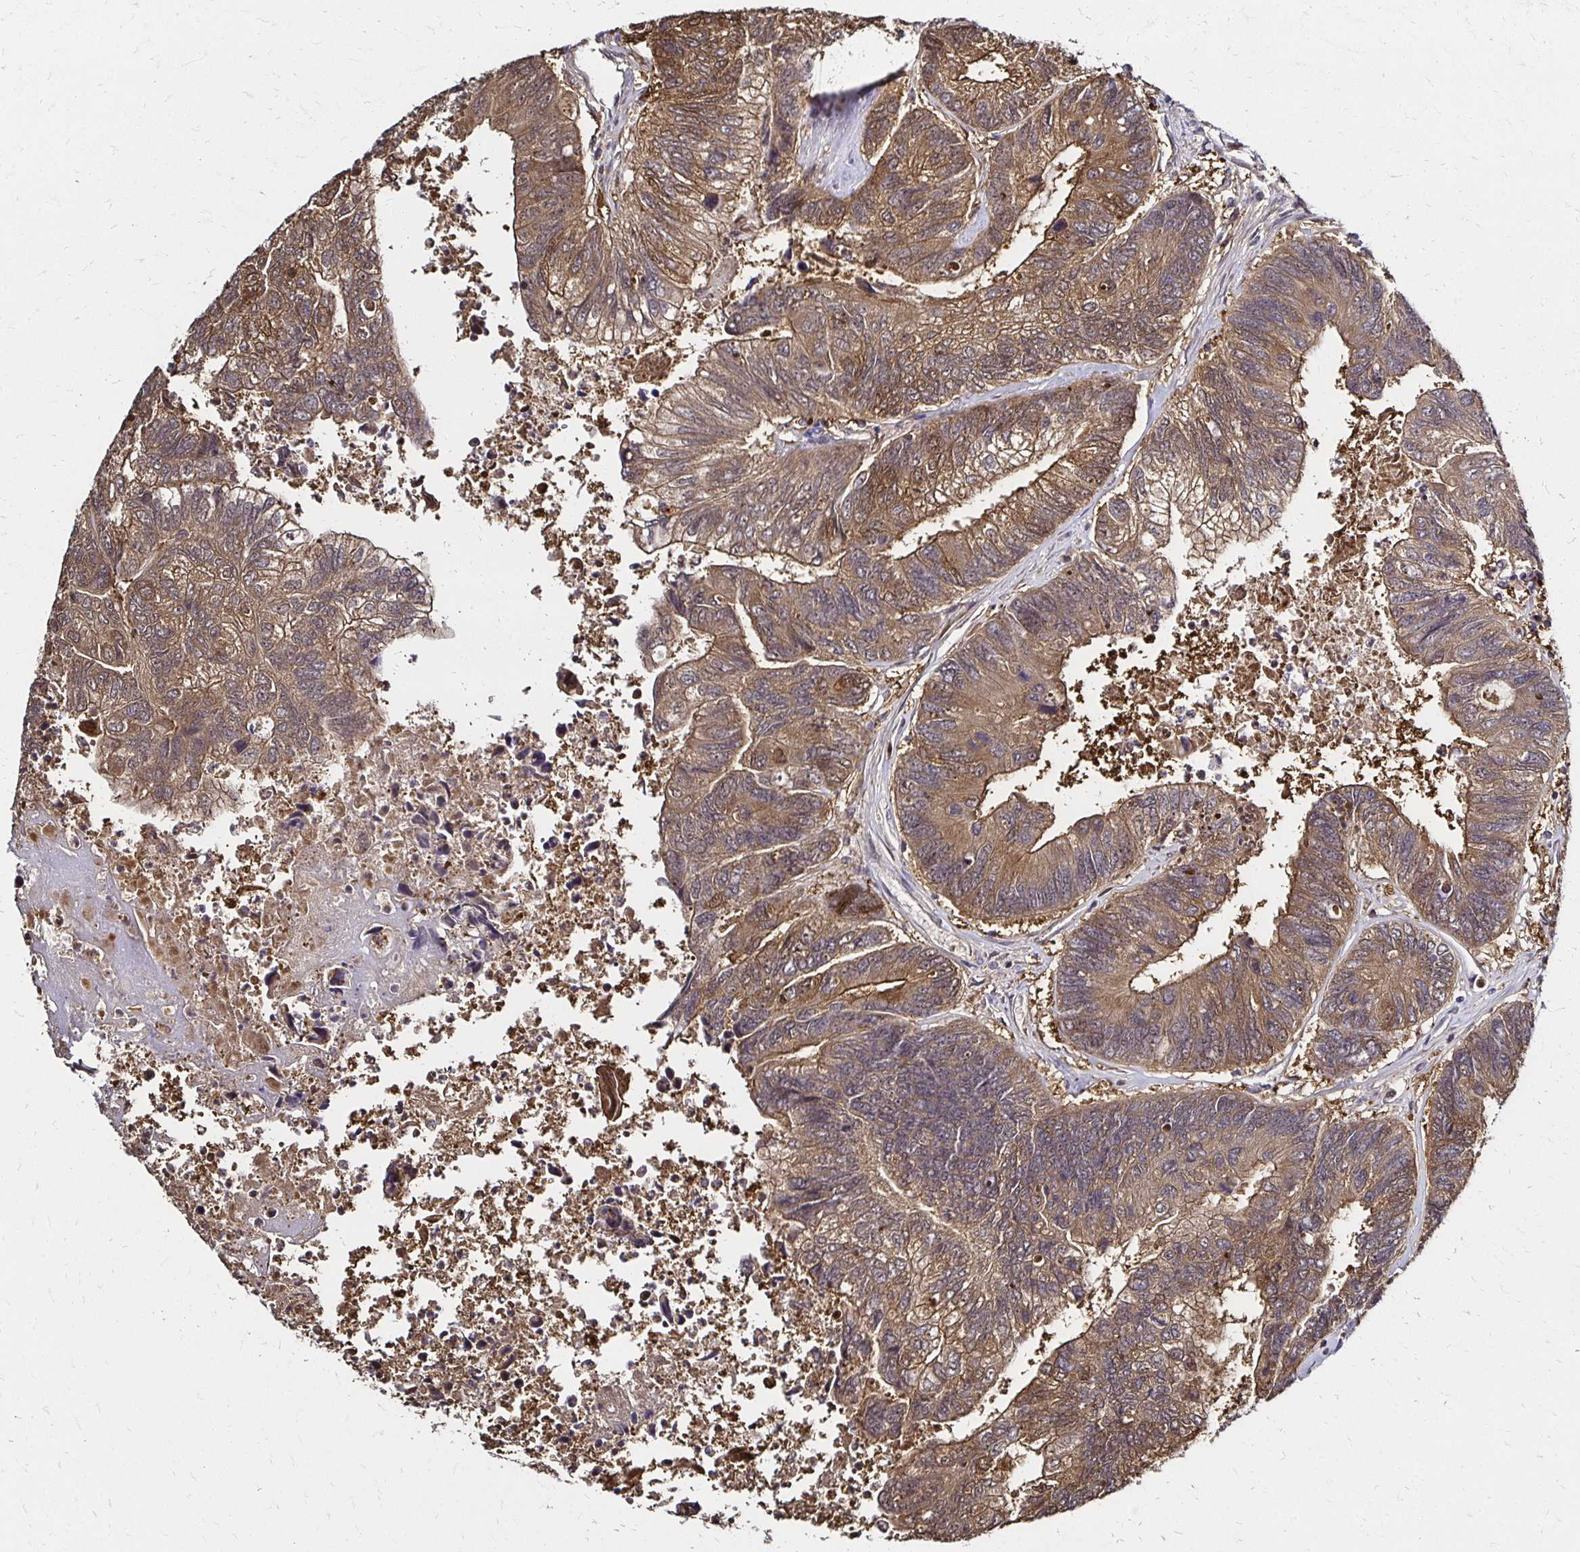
{"staining": {"intensity": "moderate", "quantity": ">75%", "location": "cytoplasmic/membranous"}, "tissue": "colorectal cancer", "cell_type": "Tumor cells", "image_type": "cancer", "snomed": [{"axis": "morphology", "description": "Adenocarcinoma, NOS"}, {"axis": "topography", "description": "Colon"}], "caption": "Immunohistochemical staining of human adenocarcinoma (colorectal) exhibits moderate cytoplasmic/membranous protein staining in about >75% of tumor cells. (DAB = brown stain, brightfield microscopy at high magnification).", "gene": "TXN", "patient": {"sex": "female", "age": 67}}